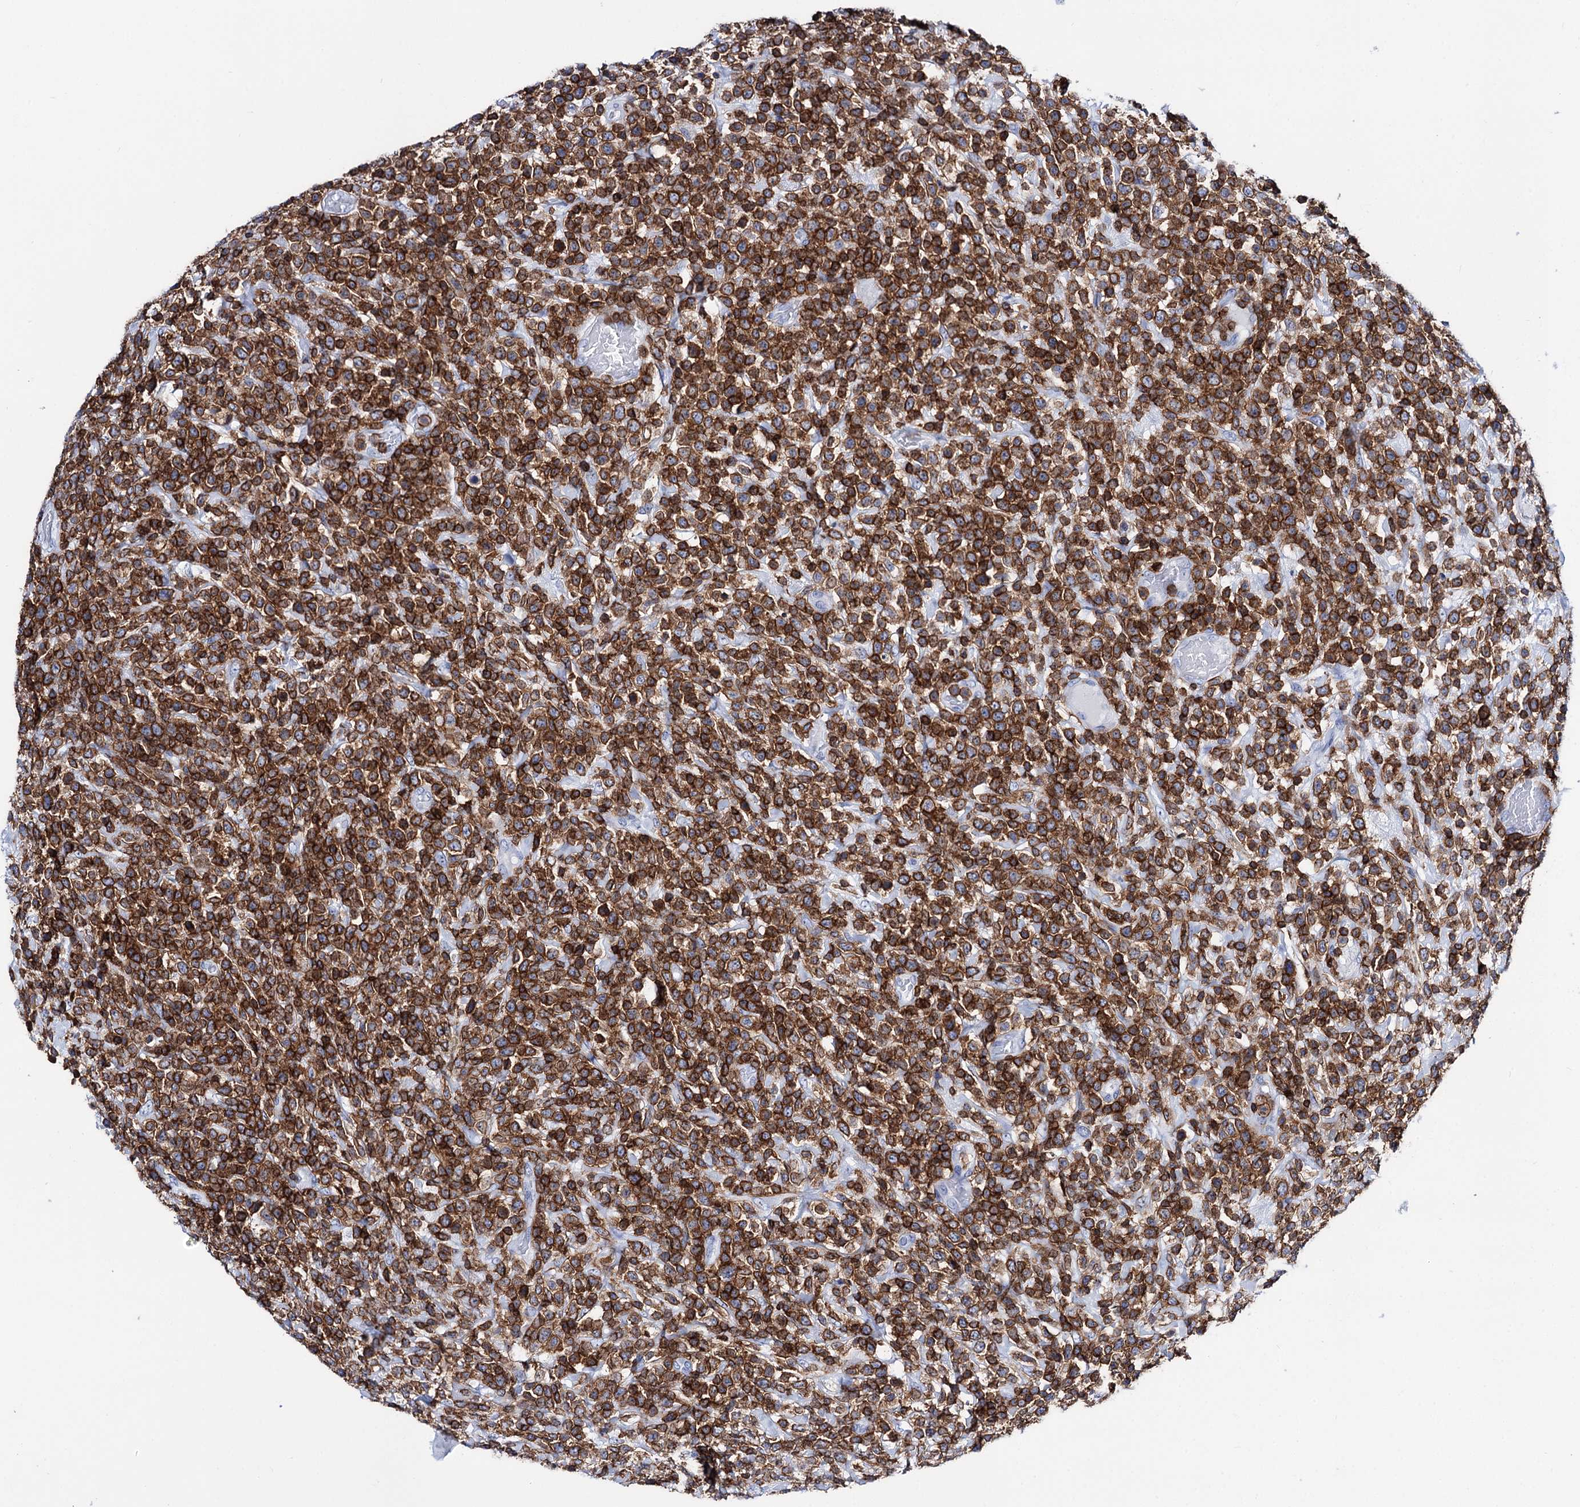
{"staining": {"intensity": "strong", "quantity": ">75%", "location": "cytoplasmic/membranous"}, "tissue": "lymphoma", "cell_type": "Tumor cells", "image_type": "cancer", "snomed": [{"axis": "morphology", "description": "Malignant lymphoma, non-Hodgkin's type, High grade"}, {"axis": "topography", "description": "Colon"}], "caption": "DAB (3,3'-diaminobenzidine) immunohistochemical staining of human malignant lymphoma, non-Hodgkin's type (high-grade) demonstrates strong cytoplasmic/membranous protein expression in about >75% of tumor cells.", "gene": "DEF6", "patient": {"sex": "female", "age": 53}}